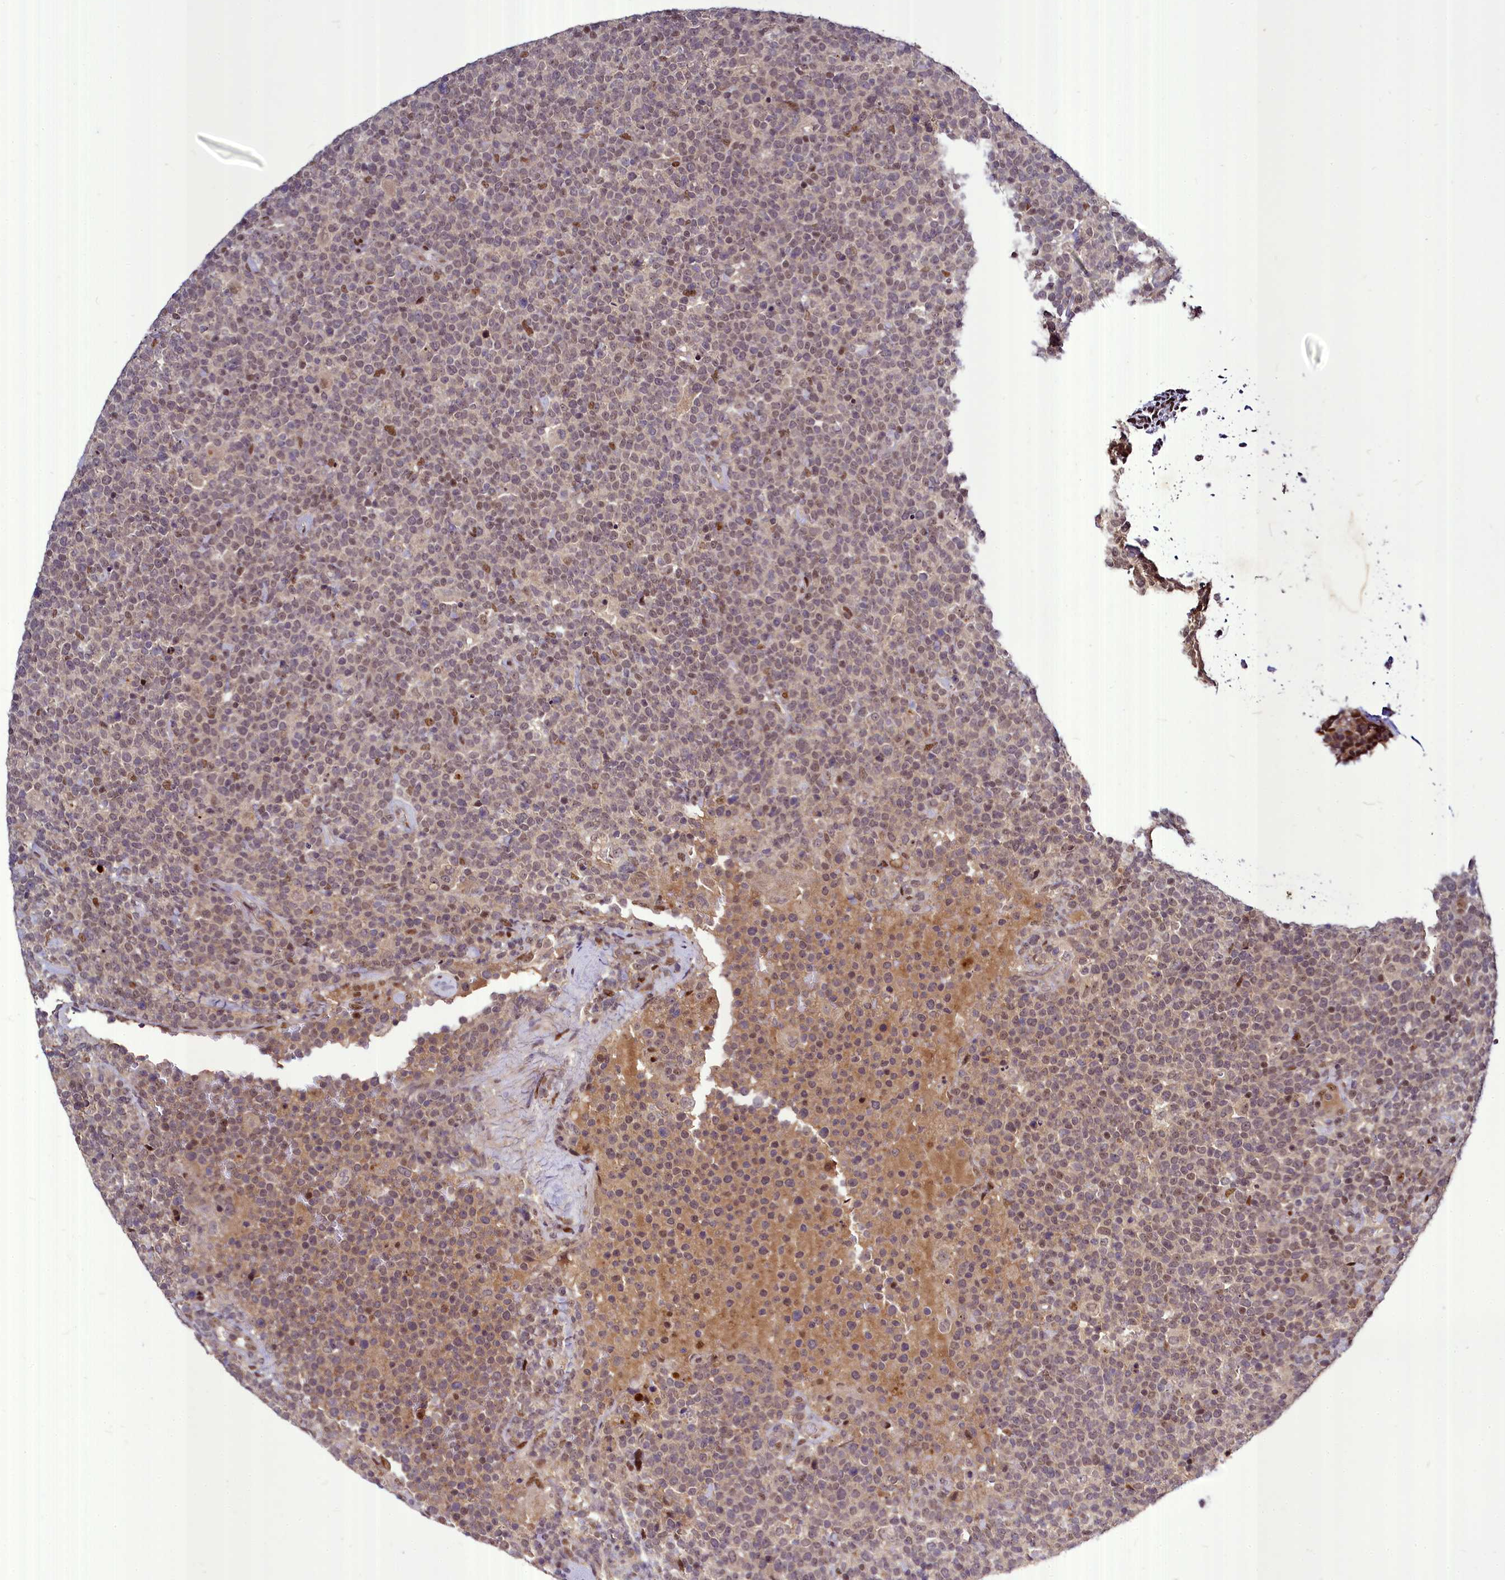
{"staining": {"intensity": "weak", "quantity": "25%-75%", "location": "nuclear"}, "tissue": "lymphoma", "cell_type": "Tumor cells", "image_type": "cancer", "snomed": [{"axis": "morphology", "description": "Malignant lymphoma, non-Hodgkin's type, High grade"}, {"axis": "topography", "description": "Lymph node"}], "caption": "An immunohistochemistry (IHC) histopathology image of tumor tissue is shown. Protein staining in brown highlights weak nuclear positivity in lymphoma within tumor cells.", "gene": "MAML2", "patient": {"sex": "male", "age": 61}}